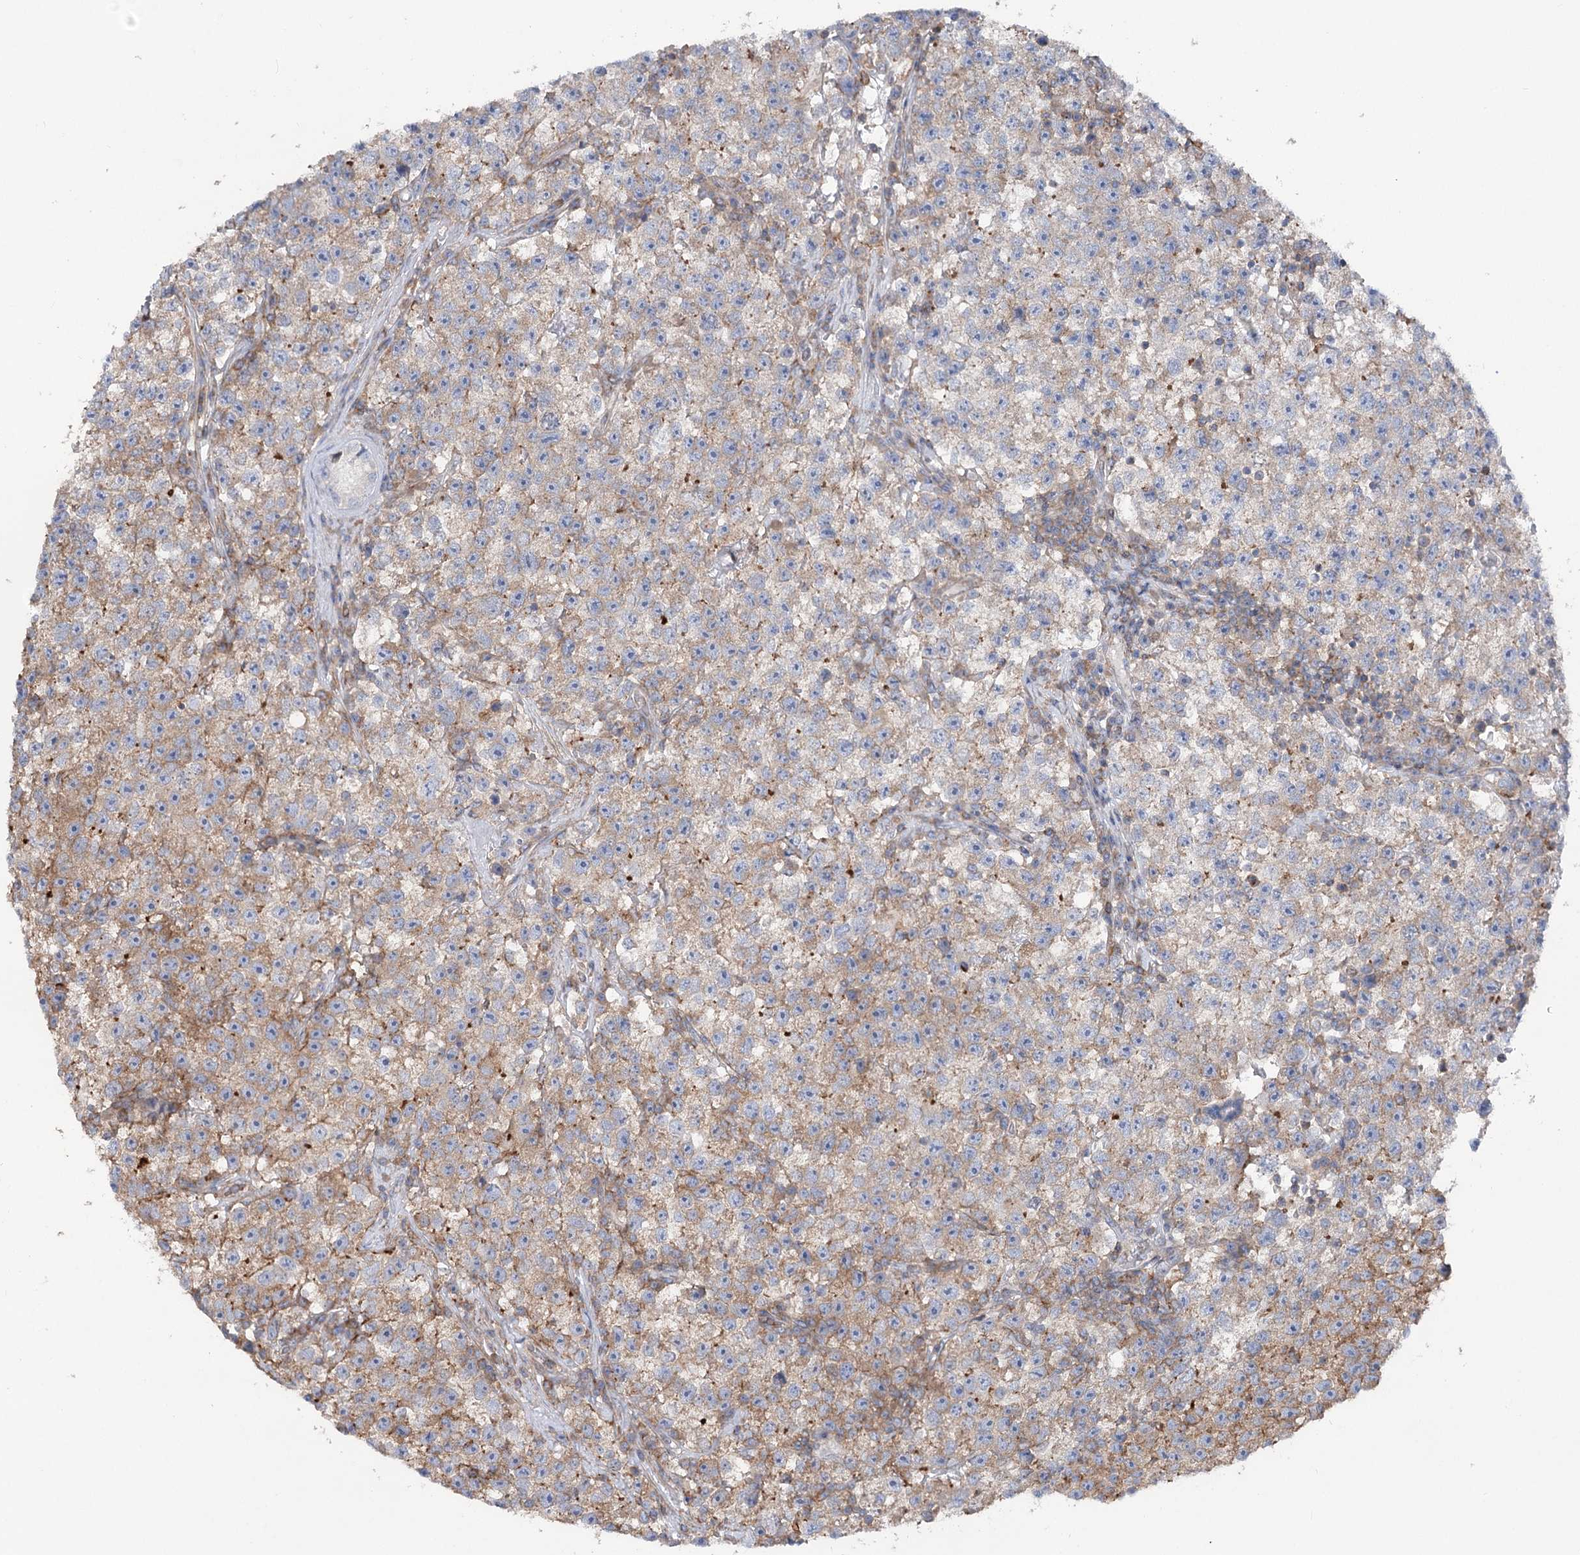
{"staining": {"intensity": "weak", "quantity": ">75%", "location": "cytoplasmic/membranous"}, "tissue": "testis cancer", "cell_type": "Tumor cells", "image_type": "cancer", "snomed": [{"axis": "morphology", "description": "Seminoma, NOS"}, {"axis": "topography", "description": "Testis"}], "caption": "Testis cancer (seminoma) was stained to show a protein in brown. There is low levels of weak cytoplasmic/membranous expression in about >75% of tumor cells.", "gene": "LARP1B", "patient": {"sex": "male", "age": 22}}